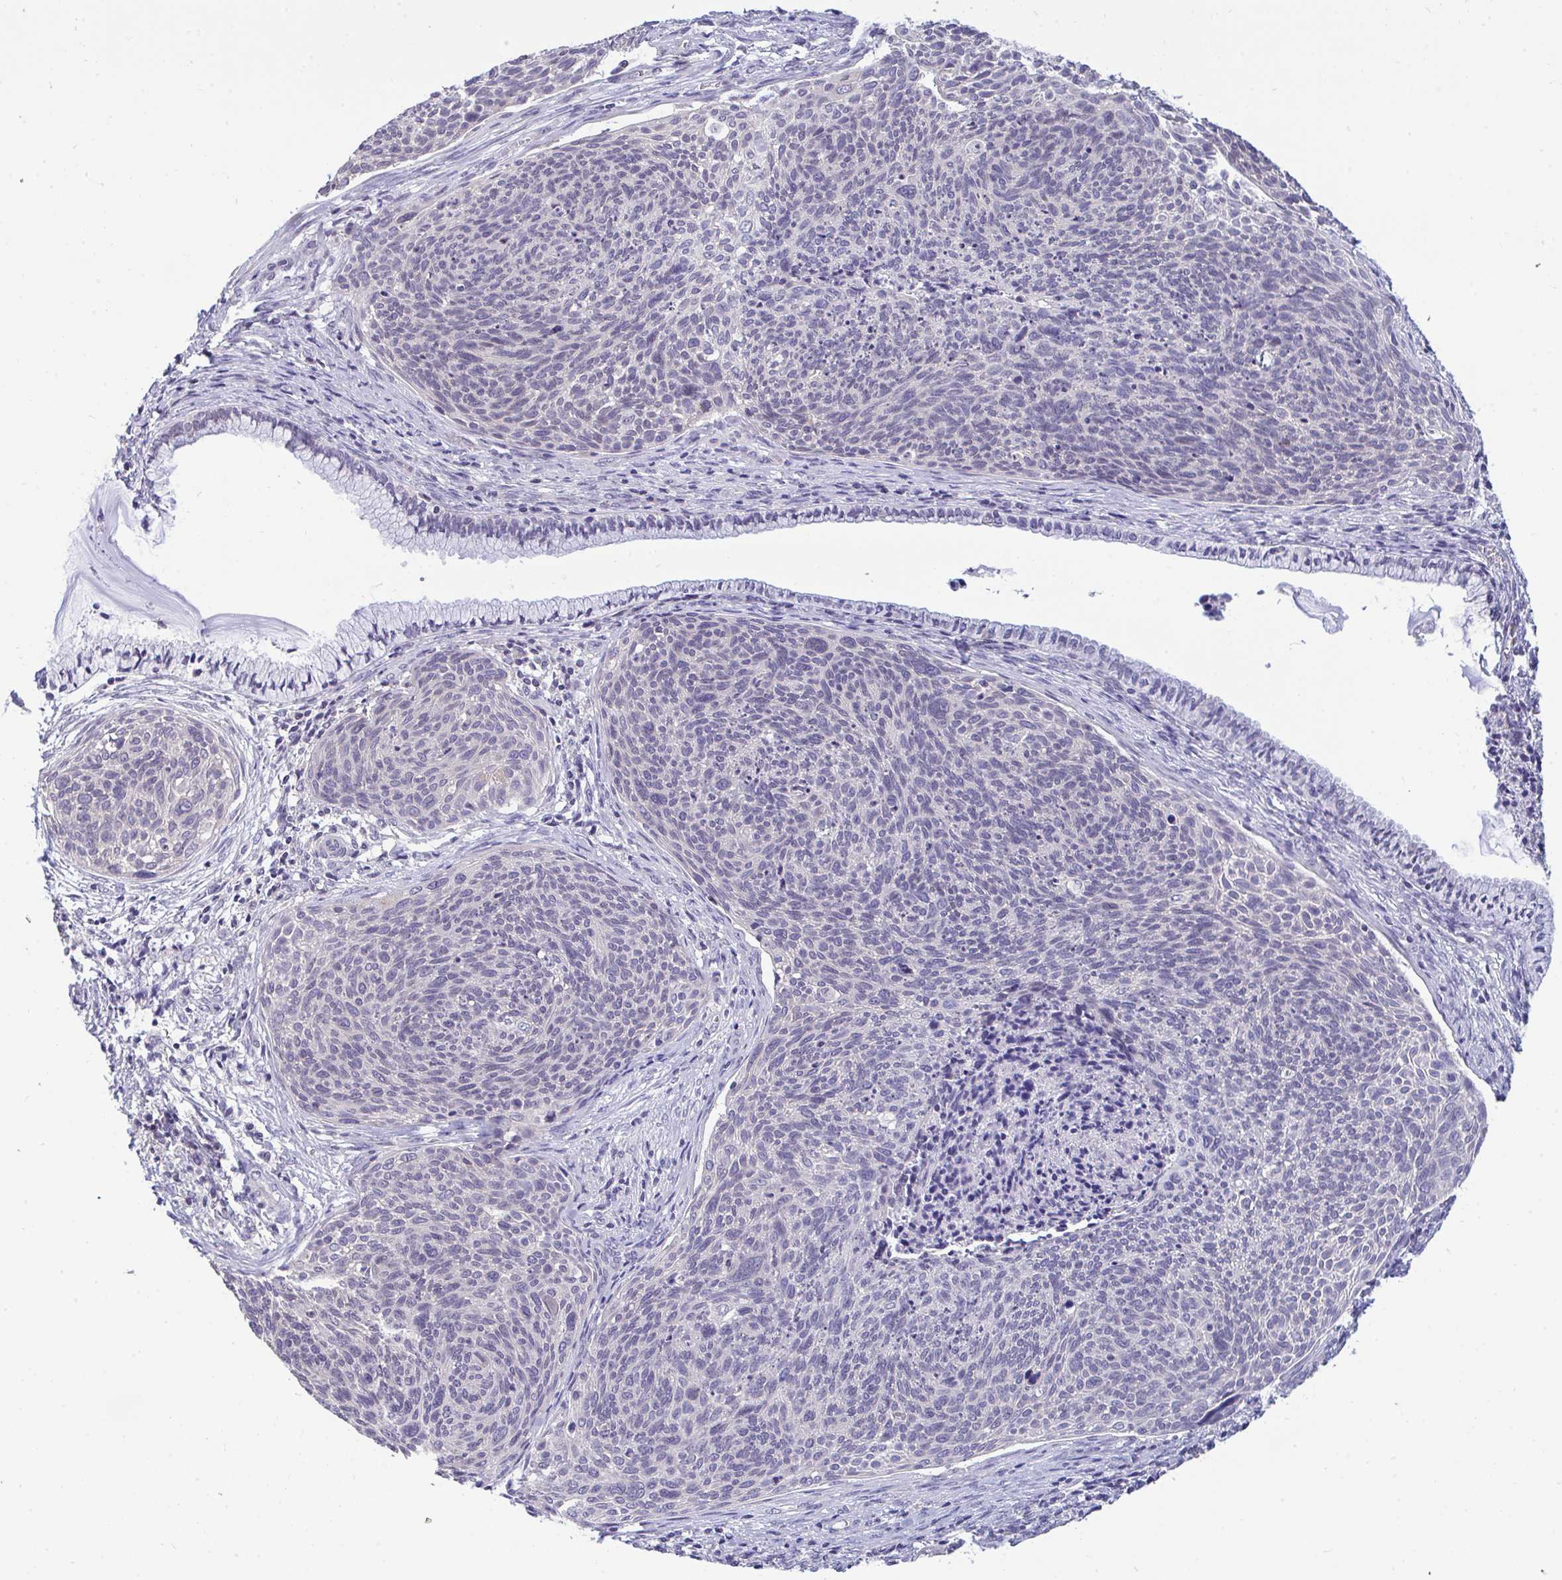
{"staining": {"intensity": "negative", "quantity": "none", "location": "none"}, "tissue": "cervical cancer", "cell_type": "Tumor cells", "image_type": "cancer", "snomed": [{"axis": "morphology", "description": "Squamous cell carcinoma, NOS"}, {"axis": "topography", "description": "Cervix"}], "caption": "Cervical squamous cell carcinoma was stained to show a protein in brown. There is no significant expression in tumor cells.", "gene": "PIGK", "patient": {"sex": "female", "age": 49}}